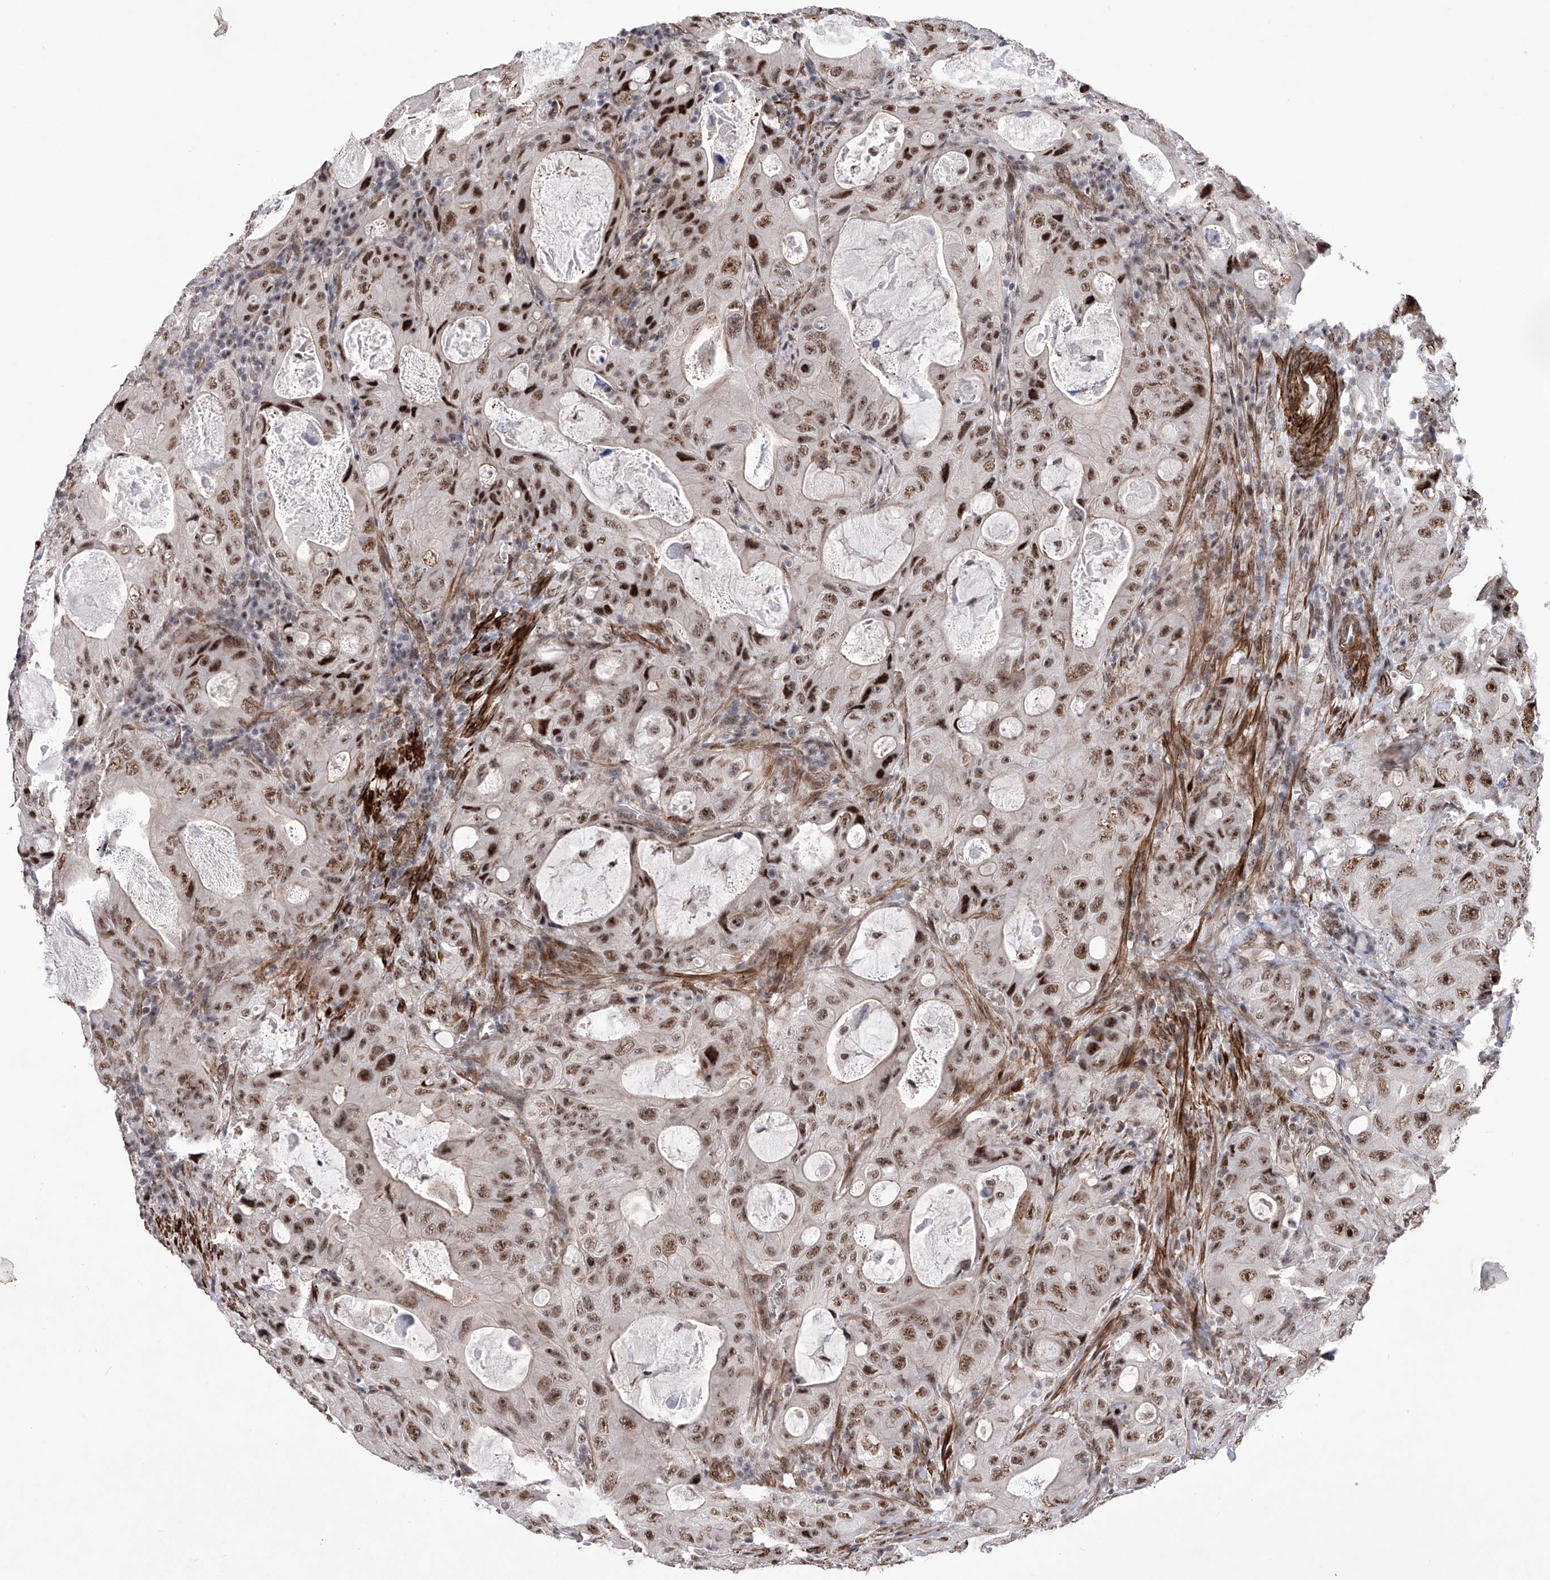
{"staining": {"intensity": "strong", "quantity": "25%-75%", "location": "nuclear"}, "tissue": "colorectal cancer", "cell_type": "Tumor cells", "image_type": "cancer", "snomed": [{"axis": "morphology", "description": "Adenocarcinoma, NOS"}, {"axis": "topography", "description": "Colon"}], "caption": "DAB immunohistochemical staining of human adenocarcinoma (colorectal) reveals strong nuclear protein staining in approximately 25%-75% of tumor cells. Nuclei are stained in blue.", "gene": "NFATC4", "patient": {"sex": "female", "age": 46}}